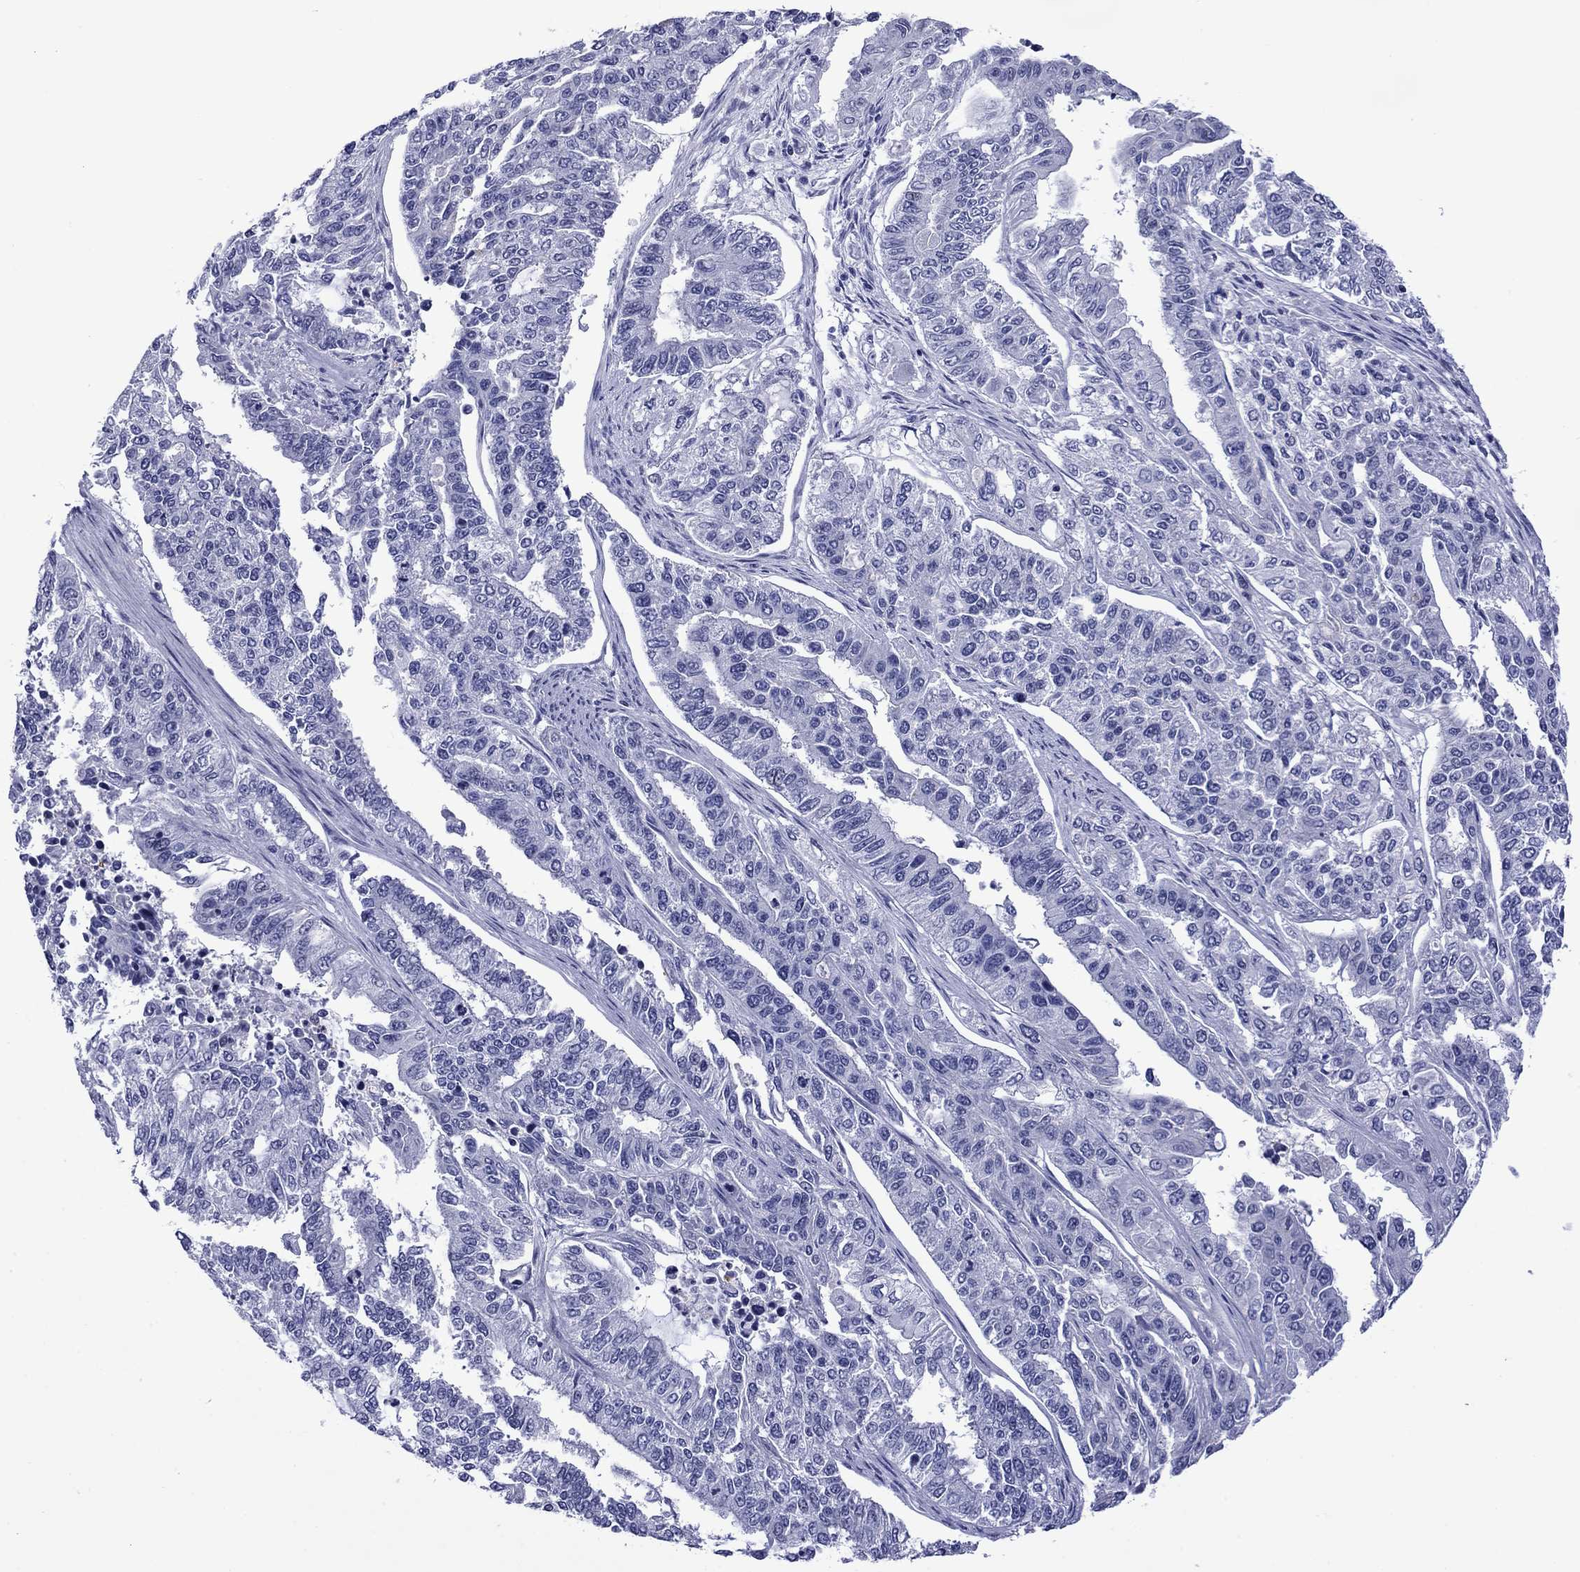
{"staining": {"intensity": "negative", "quantity": "none", "location": "none"}, "tissue": "endometrial cancer", "cell_type": "Tumor cells", "image_type": "cancer", "snomed": [{"axis": "morphology", "description": "Adenocarcinoma, NOS"}, {"axis": "topography", "description": "Uterus"}], "caption": "Immunohistochemistry (IHC) of endometrial cancer reveals no positivity in tumor cells. The staining was performed using DAB (3,3'-diaminobenzidine) to visualize the protein expression in brown, while the nuclei were stained in blue with hematoxylin (Magnification: 20x).", "gene": "APOA2", "patient": {"sex": "female", "age": 59}}